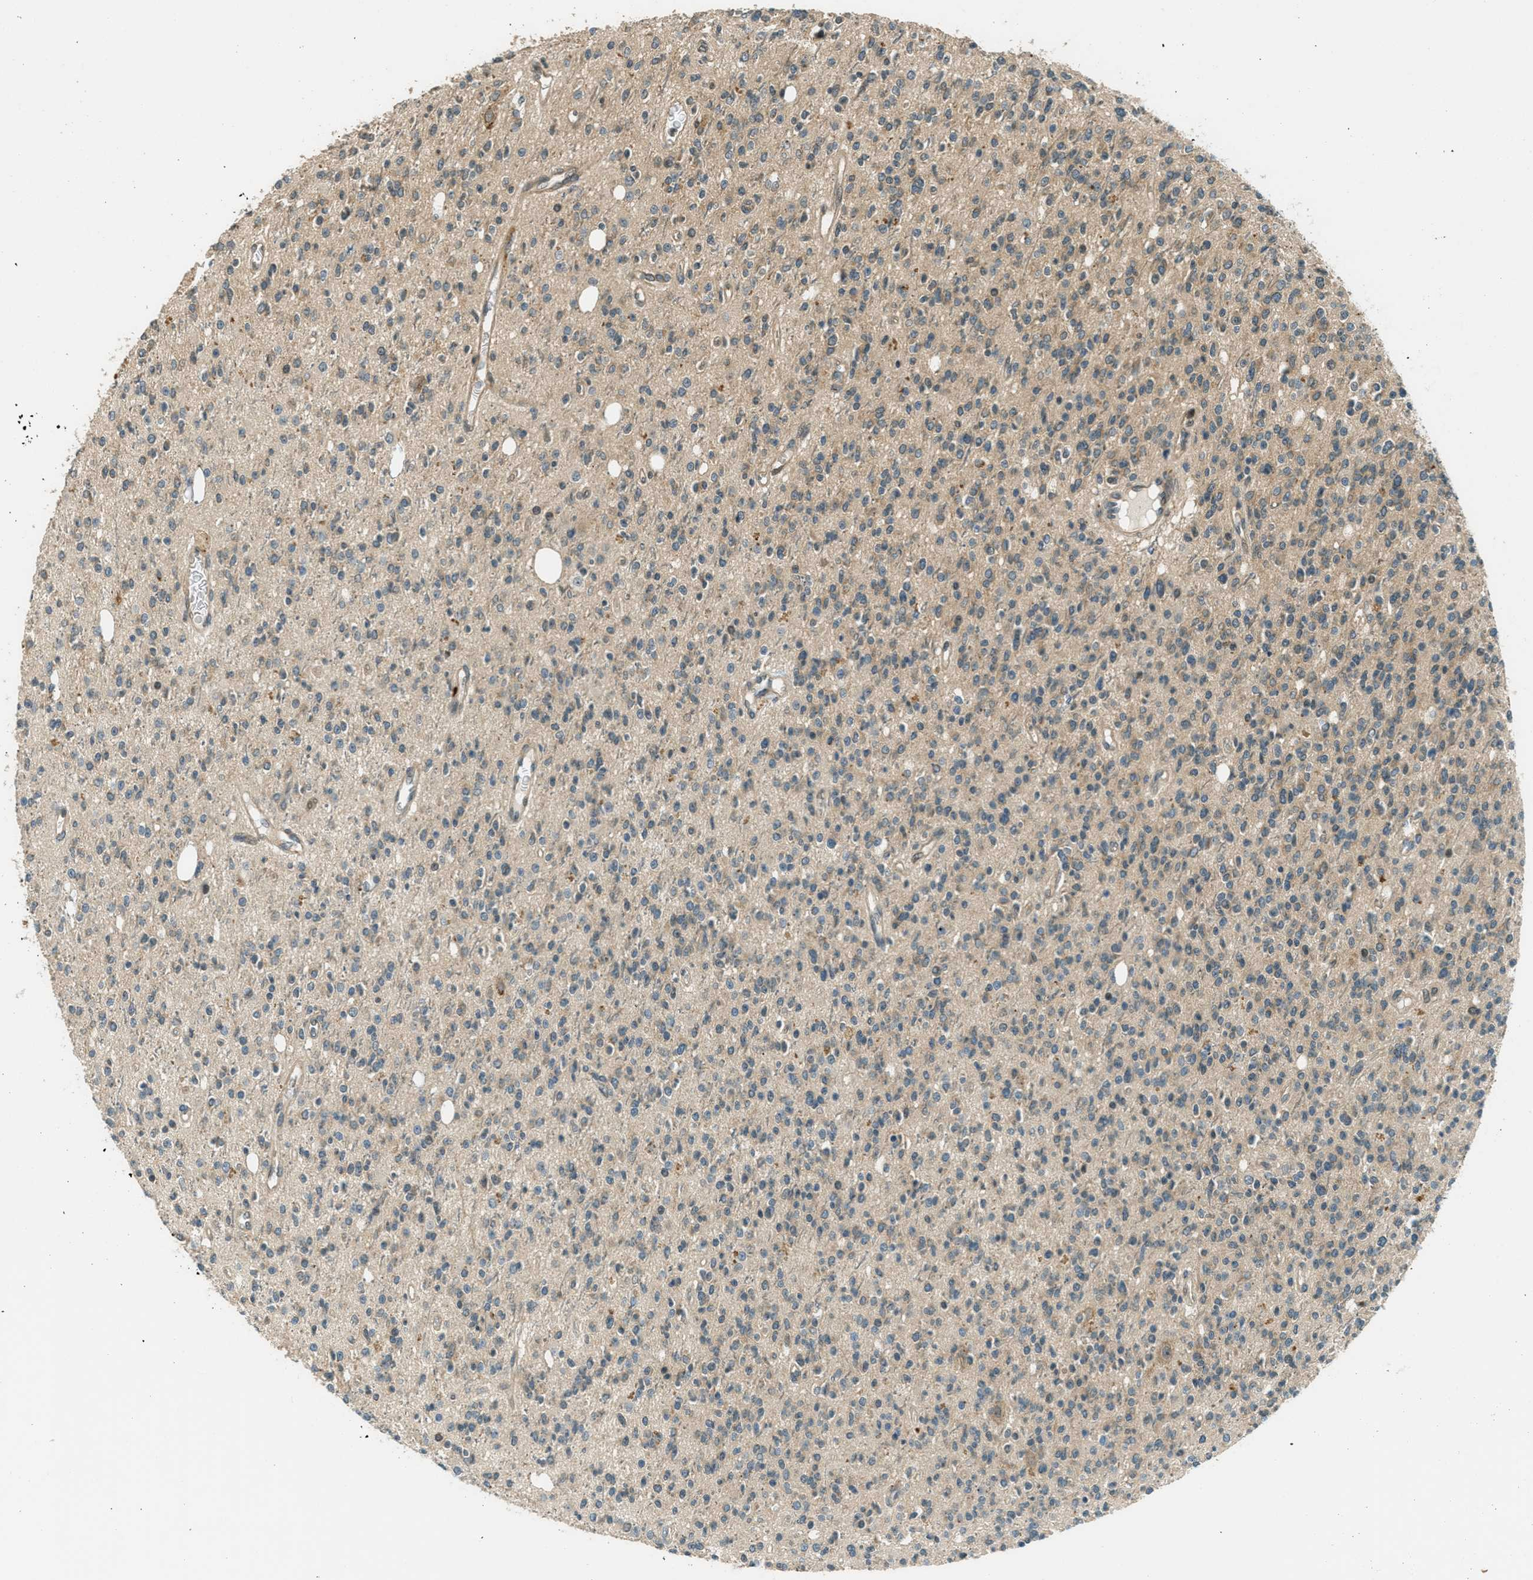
{"staining": {"intensity": "weak", "quantity": "<25%", "location": "cytoplasmic/membranous"}, "tissue": "glioma", "cell_type": "Tumor cells", "image_type": "cancer", "snomed": [{"axis": "morphology", "description": "Glioma, malignant, High grade"}, {"axis": "topography", "description": "Brain"}], "caption": "Malignant glioma (high-grade) stained for a protein using immunohistochemistry reveals no expression tumor cells.", "gene": "PTPN23", "patient": {"sex": "male", "age": 34}}